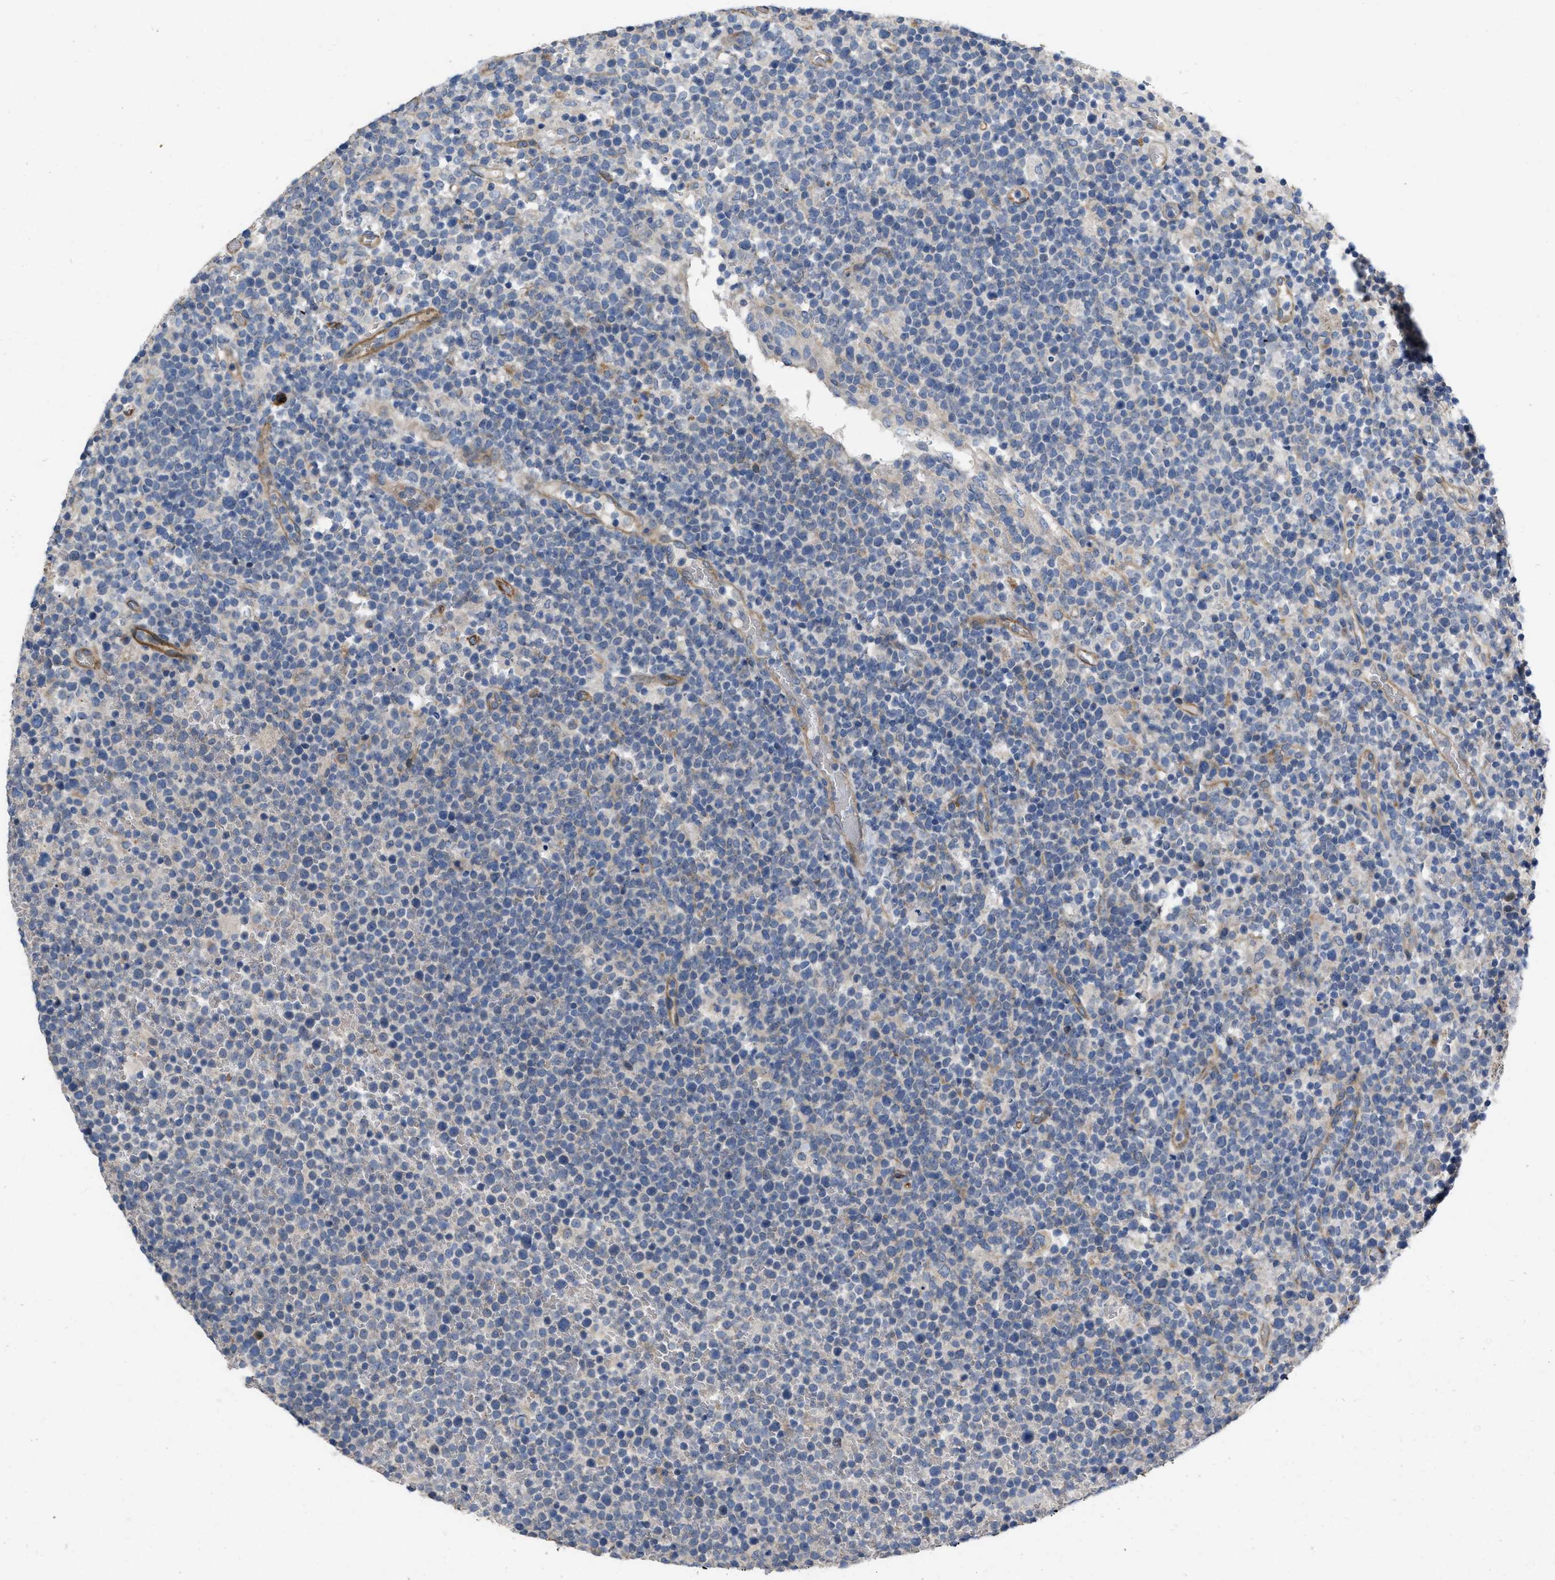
{"staining": {"intensity": "negative", "quantity": "none", "location": "none"}, "tissue": "lymphoma", "cell_type": "Tumor cells", "image_type": "cancer", "snomed": [{"axis": "morphology", "description": "Malignant lymphoma, non-Hodgkin's type, High grade"}, {"axis": "topography", "description": "Lymph node"}], "caption": "High-grade malignant lymphoma, non-Hodgkin's type stained for a protein using IHC demonstrates no positivity tumor cells.", "gene": "SLC4A11", "patient": {"sex": "male", "age": 61}}